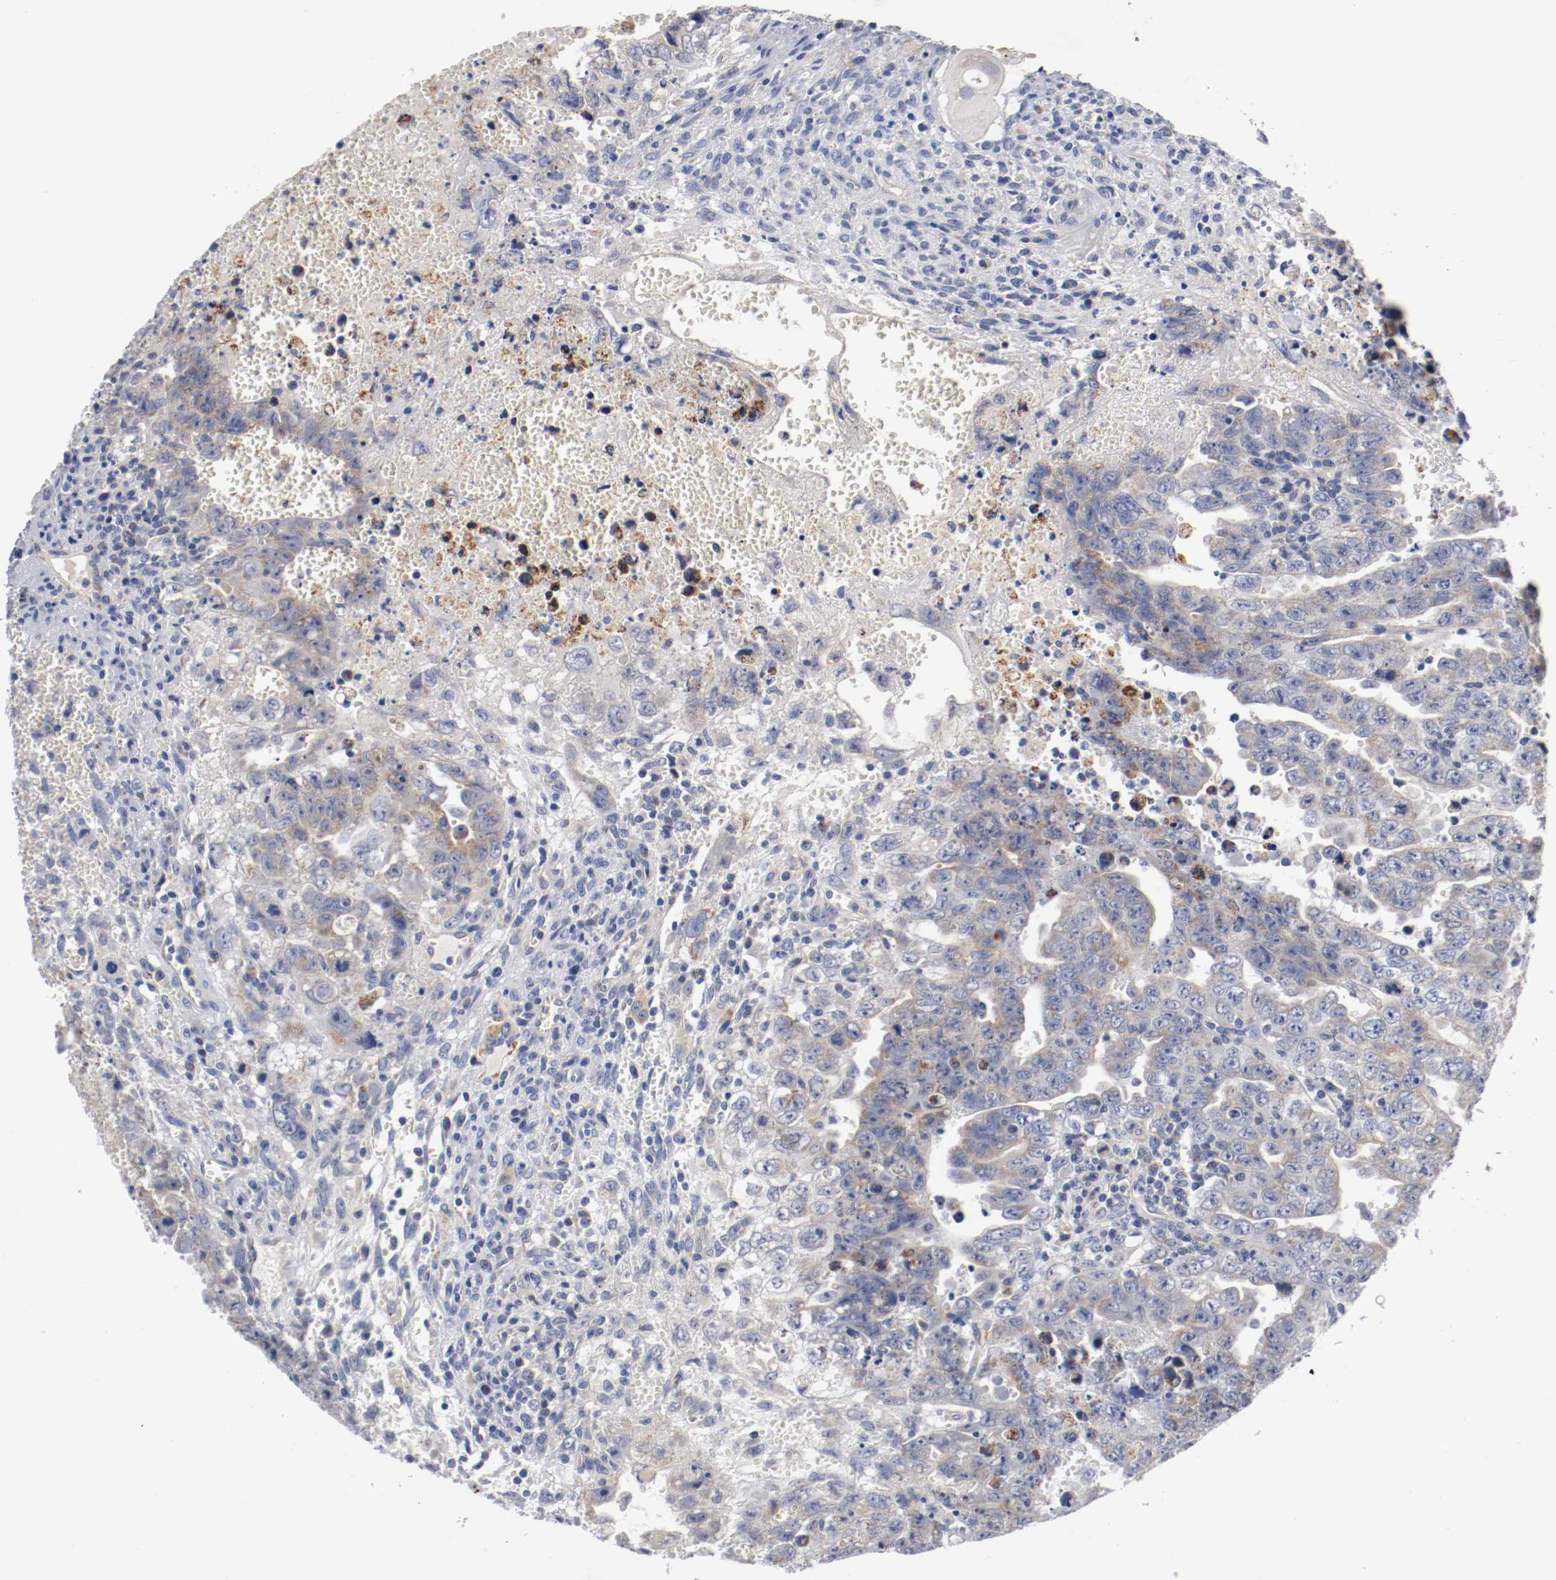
{"staining": {"intensity": "weak", "quantity": "25%-75%", "location": "cytoplasmic/membranous"}, "tissue": "testis cancer", "cell_type": "Tumor cells", "image_type": "cancer", "snomed": [{"axis": "morphology", "description": "Carcinoma, Embryonal, NOS"}, {"axis": "topography", "description": "Testis"}], "caption": "A micrograph showing weak cytoplasmic/membranous positivity in approximately 25%-75% of tumor cells in embryonal carcinoma (testis), as visualized by brown immunohistochemical staining.", "gene": "PCSK6", "patient": {"sex": "male", "age": 28}}